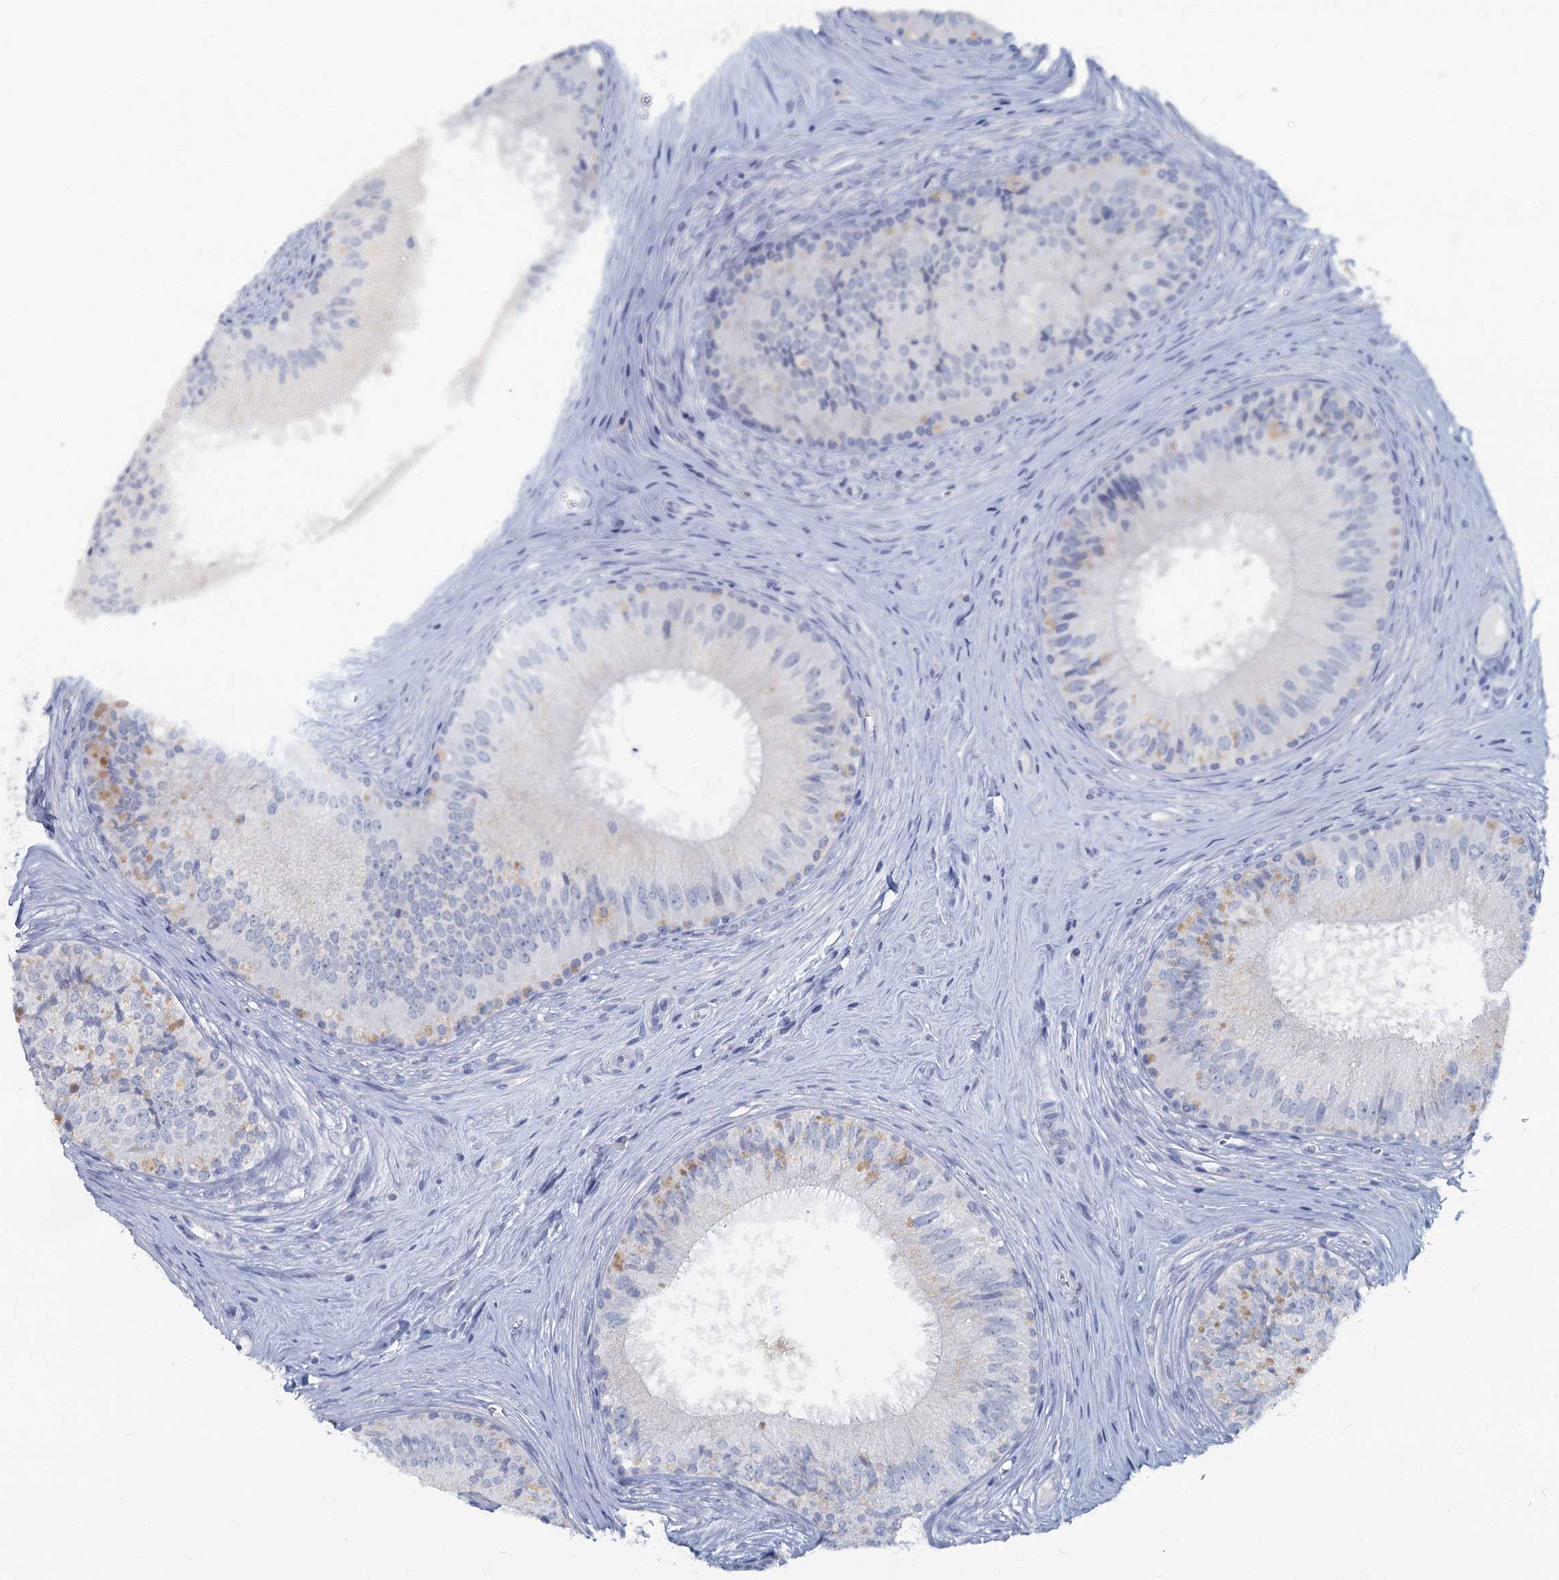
{"staining": {"intensity": "negative", "quantity": "none", "location": "none"}, "tissue": "epididymis", "cell_type": "Glandular cells", "image_type": "normal", "snomed": [{"axis": "morphology", "description": "Normal tissue, NOS"}, {"axis": "topography", "description": "Epididymis"}], "caption": "IHC of normal epididymis exhibits no positivity in glandular cells. Nuclei are stained in blue.", "gene": "CHGA", "patient": {"sex": "male", "age": 46}}